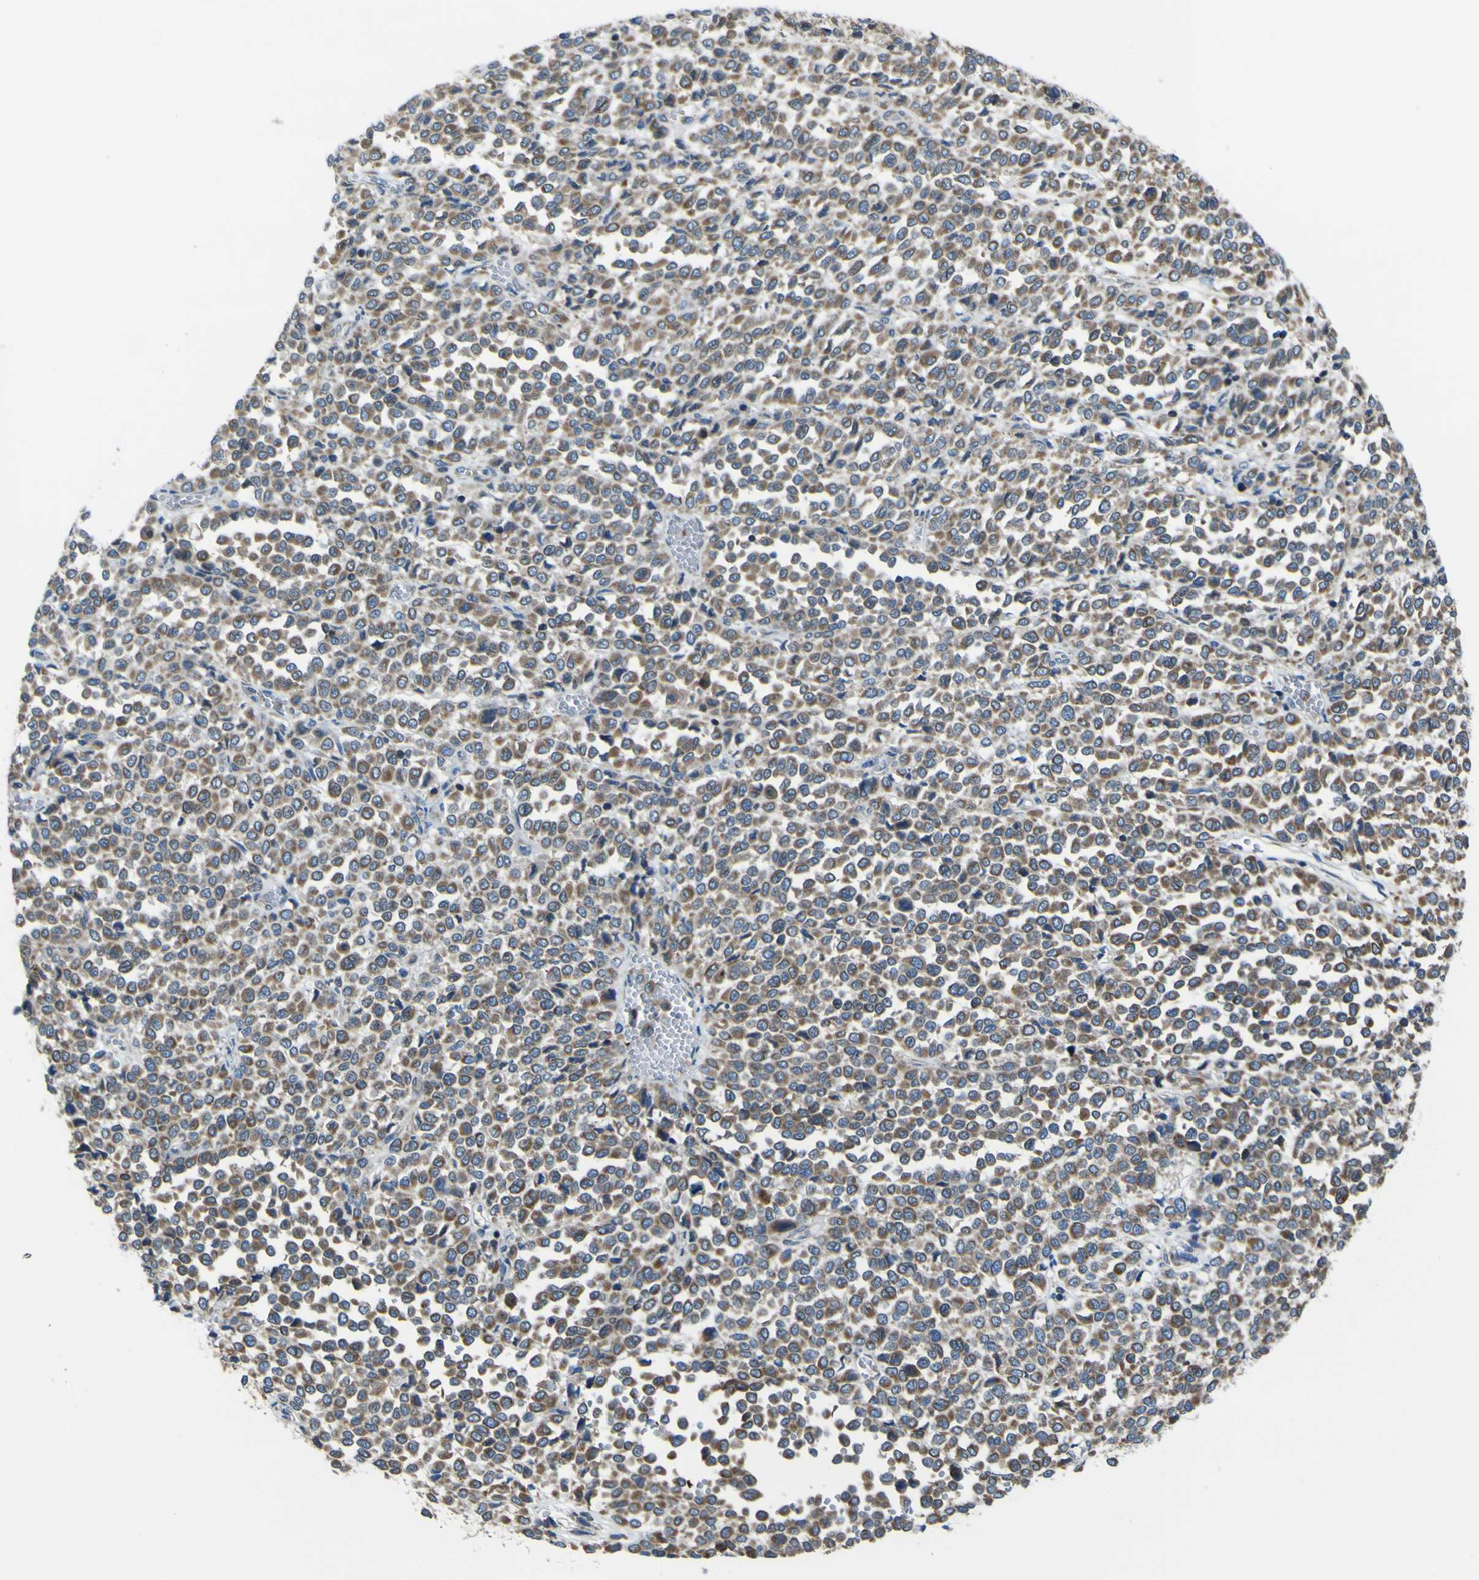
{"staining": {"intensity": "moderate", "quantity": ">75%", "location": "cytoplasmic/membranous"}, "tissue": "melanoma", "cell_type": "Tumor cells", "image_type": "cancer", "snomed": [{"axis": "morphology", "description": "Malignant melanoma, Metastatic site"}, {"axis": "topography", "description": "Pancreas"}], "caption": "Immunohistochemistry (IHC) micrograph of neoplastic tissue: melanoma stained using immunohistochemistry (IHC) reveals medium levels of moderate protein expression localized specifically in the cytoplasmic/membranous of tumor cells, appearing as a cytoplasmic/membranous brown color.", "gene": "STIM1", "patient": {"sex": "female", "age": 30}}